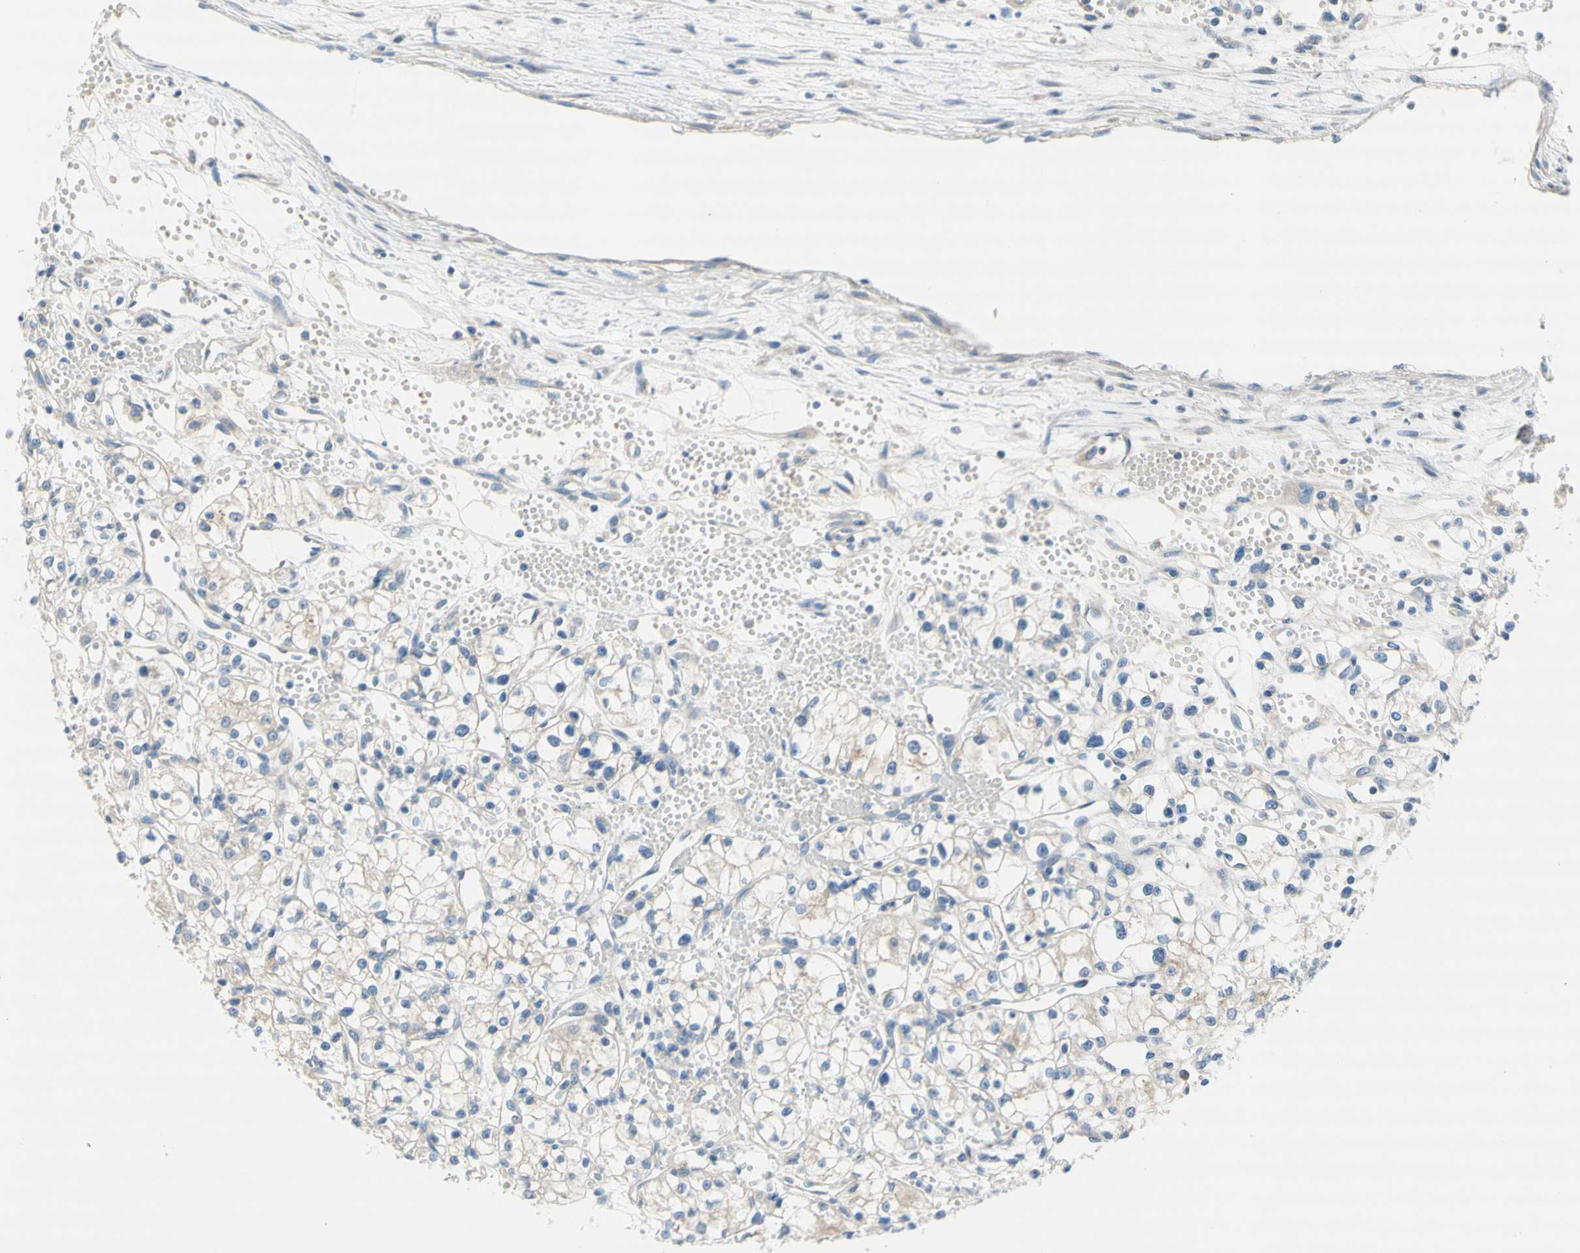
{"staining": {"intensity": "weak", "quantity": ">75%", "location": "cytoplasmic/membranous"}, "tissue": "renal cancer", "cell_type": "Tumor cells", "image_type": "cancer", "snomed": [{"axis": "morphology", "description": "Normal tissue, NOS"}, {"axis": "morphology", "description": "Adenocarcinoma, NOS"}, {"axis": "topography", "description": "Kidney"}], "caption": "Human adenocarcinoma (renal) stained with a brown dye displays weak cytoplasmic/membranous positive positivity in about >75% of tumor cells.", "gene": "F3", "patient": {"sex": "male", "age": 59}}